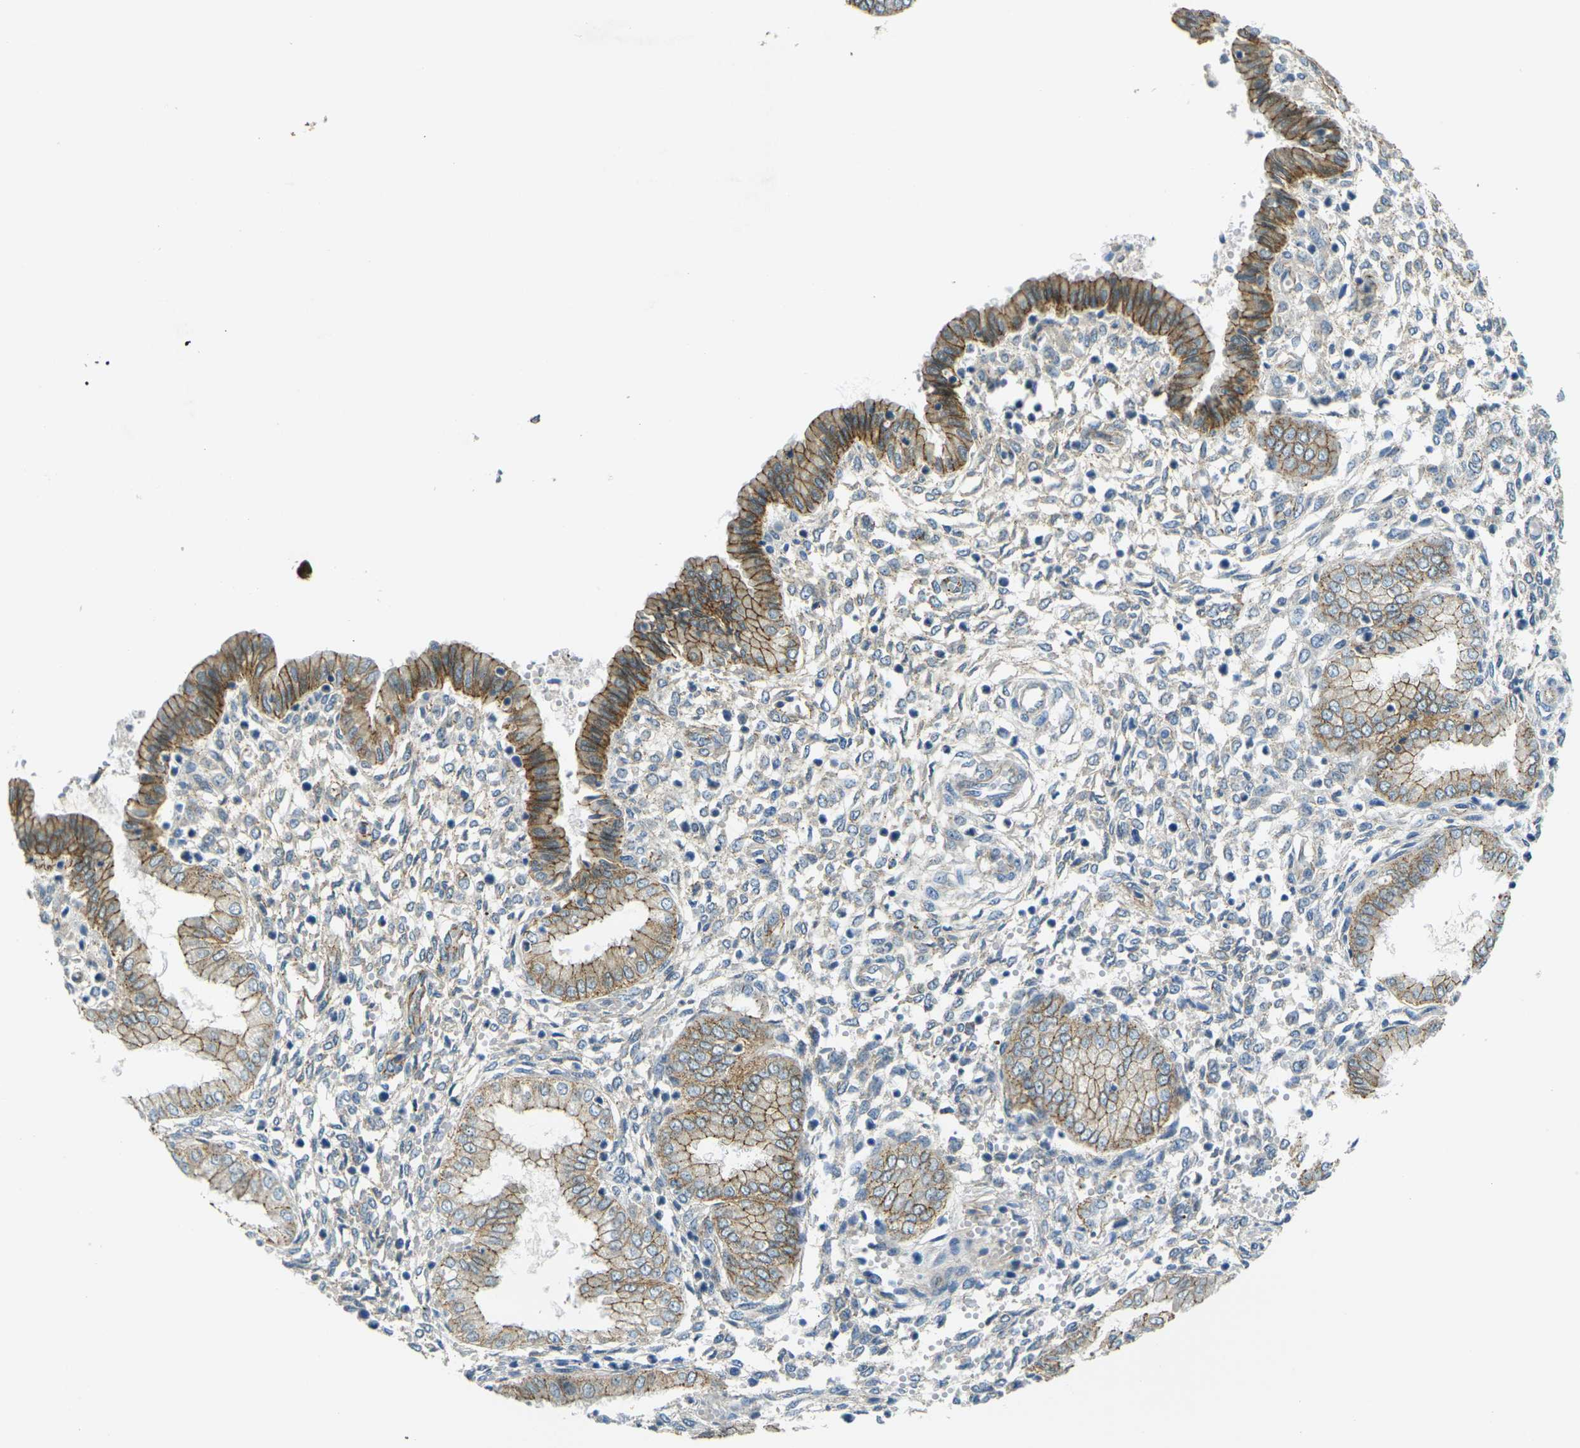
{"staining": {"intensity": "weak", "quantity": "<25%", "location": "cytoplasmic/membranous"}, "tissue": "endometrium", "cell_type": "Cells in endometrial stroma", "image_type": "normal", "snomed": [{"axis": "morphology", "description": "Normal tissue, NOS"}, {"axis": "topography", "description": "Endometrium"}], "caption": "Immunohistochemical staining of unremarkable human endometrium shows no significant staining in cells in endometrial stroma. The staining is performed using DAB brown chromogen with nuclei counter-stained in using hematoxylin.", "gene": "RHBDD1", "patient": {"sex": "female", "age": 33}}